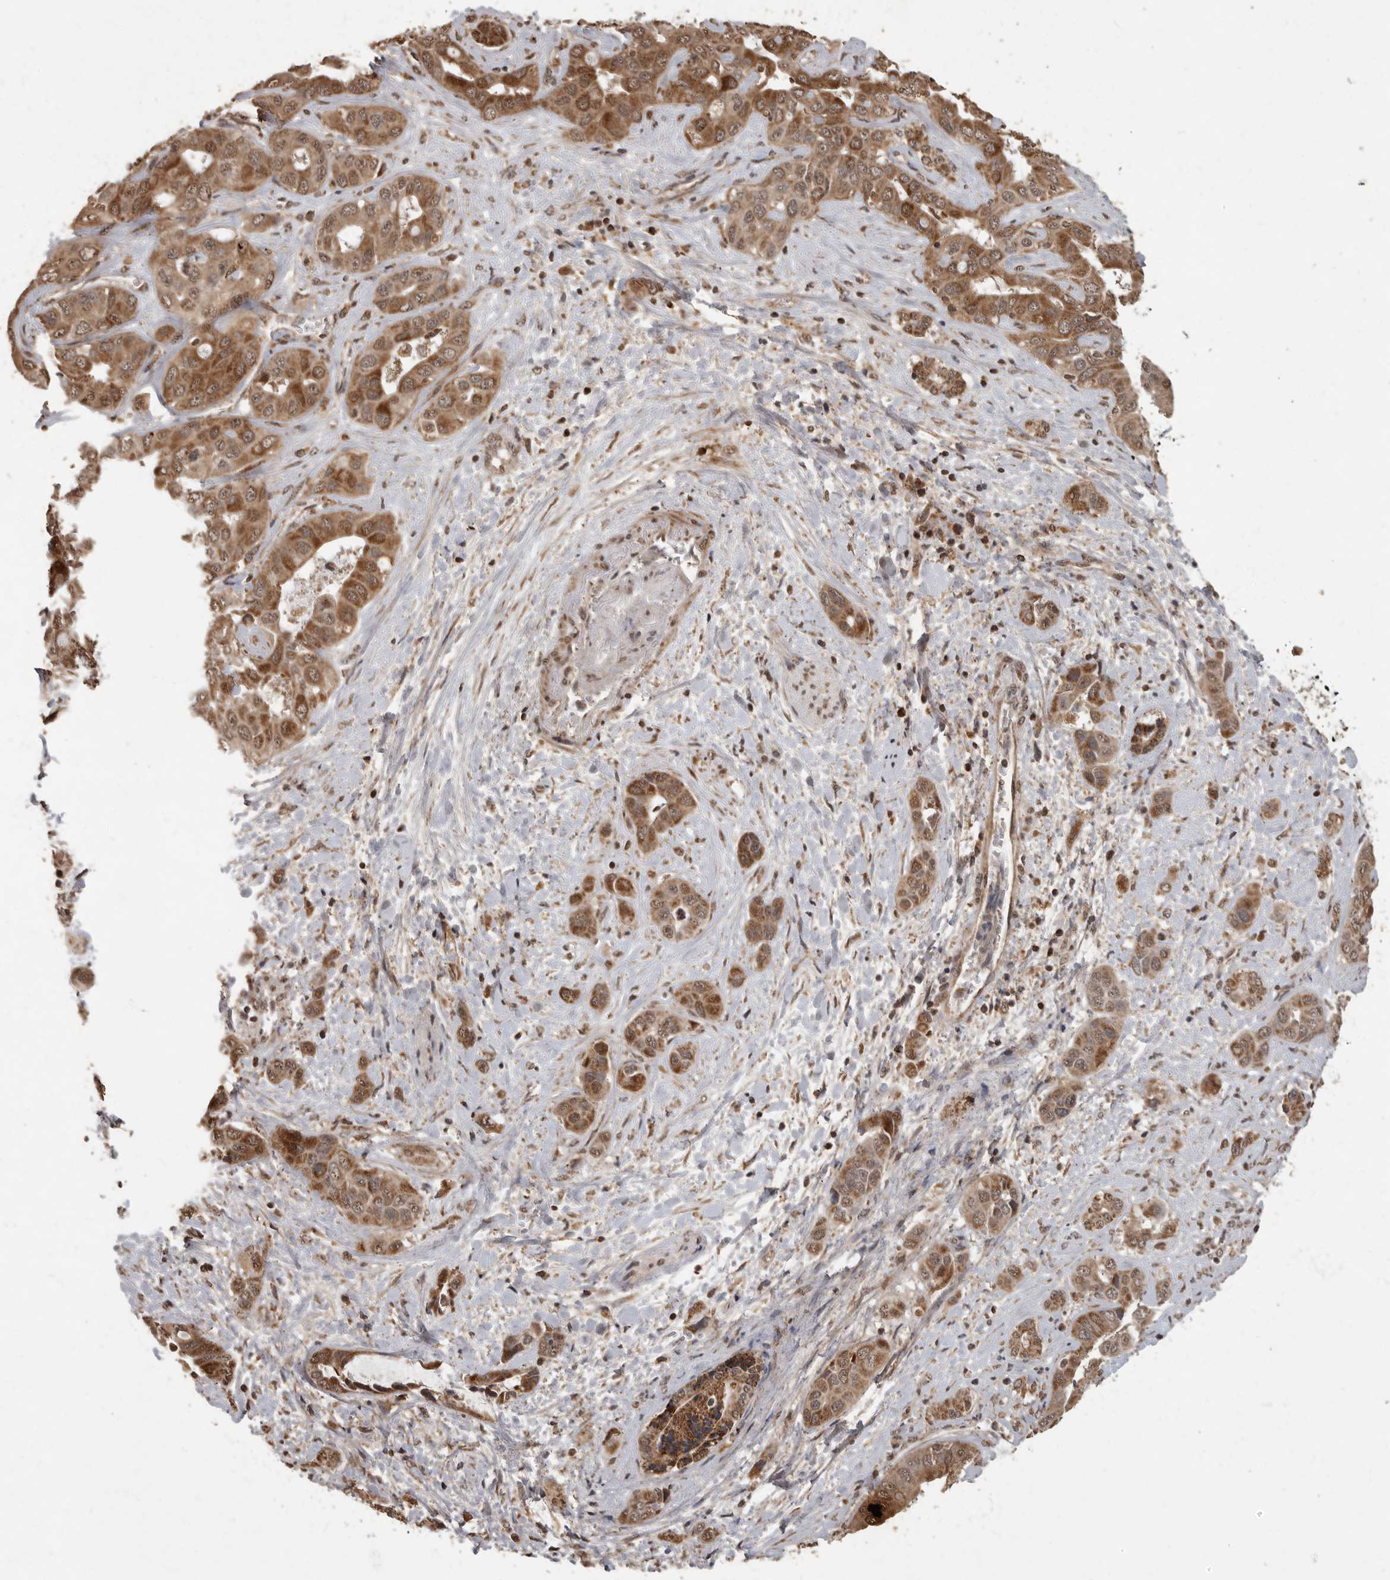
{"staining": {"intensity": "moderate", "quantity": ">75%", "location": "cytoplasmic/membranous"}, "tissue": "liver cancer", "cell_type": "Tumor cells", "image_type": "cancer", "snomed": [{"axis": "morphology", "description": "Cholangiocarcinoma"}, {"axis": "topography", "description": "Liver"}], "caption": "An immunohistochemistry (IHC) micrograph of tumor tissue is shown. Protein staining in brown labels moderate cytoplasmic/membranous positivity in liver cancer (cholangiocarcinoma) within tumor cells. Immunohistochemistry (ihc) stains the protein in brown and the nuclei are stained blue.", "gene": "MAFG", "patient": {"sex": "female", "age": 52}}